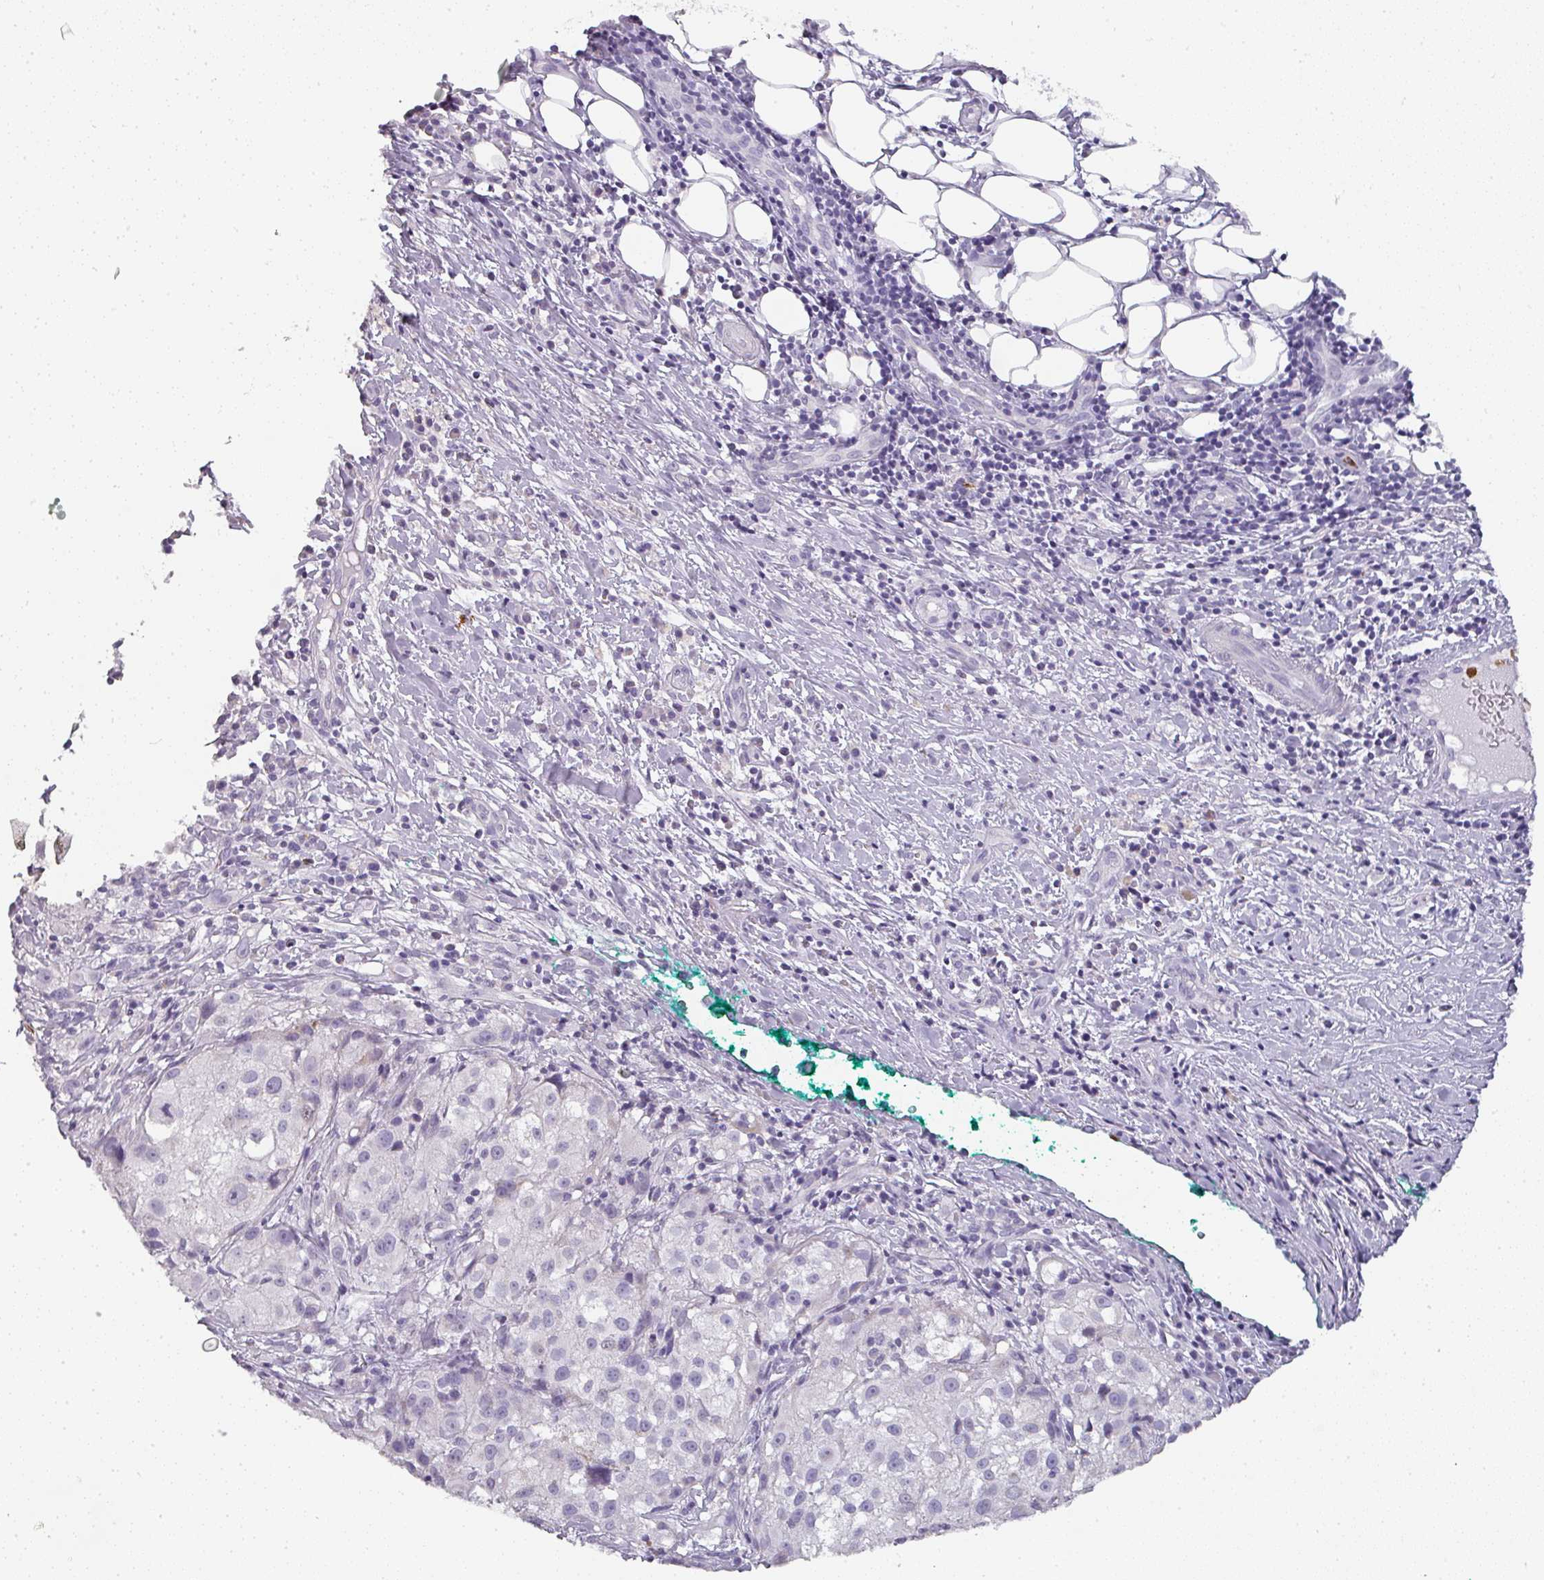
{"staining": {"intensity": "negative", "quantity": "none", "location": "none"}, "tissue": "melanoma", "cell_type": "Tumor cells", "image_type": "cancer", "snomed": [{"axis": "morphology", "description": "Necrosis, NOS"}, {"axis": "morphology", "description": "Malignant melanoma, NOS"}, {"axis": "topography", "description": "Skin"}], "caption": "Immunohistochemistry of human melanoma demonstrates no staining in tumor cells.", "gene": "CAMP", "patient": {"sex": "female", "age": 87}}